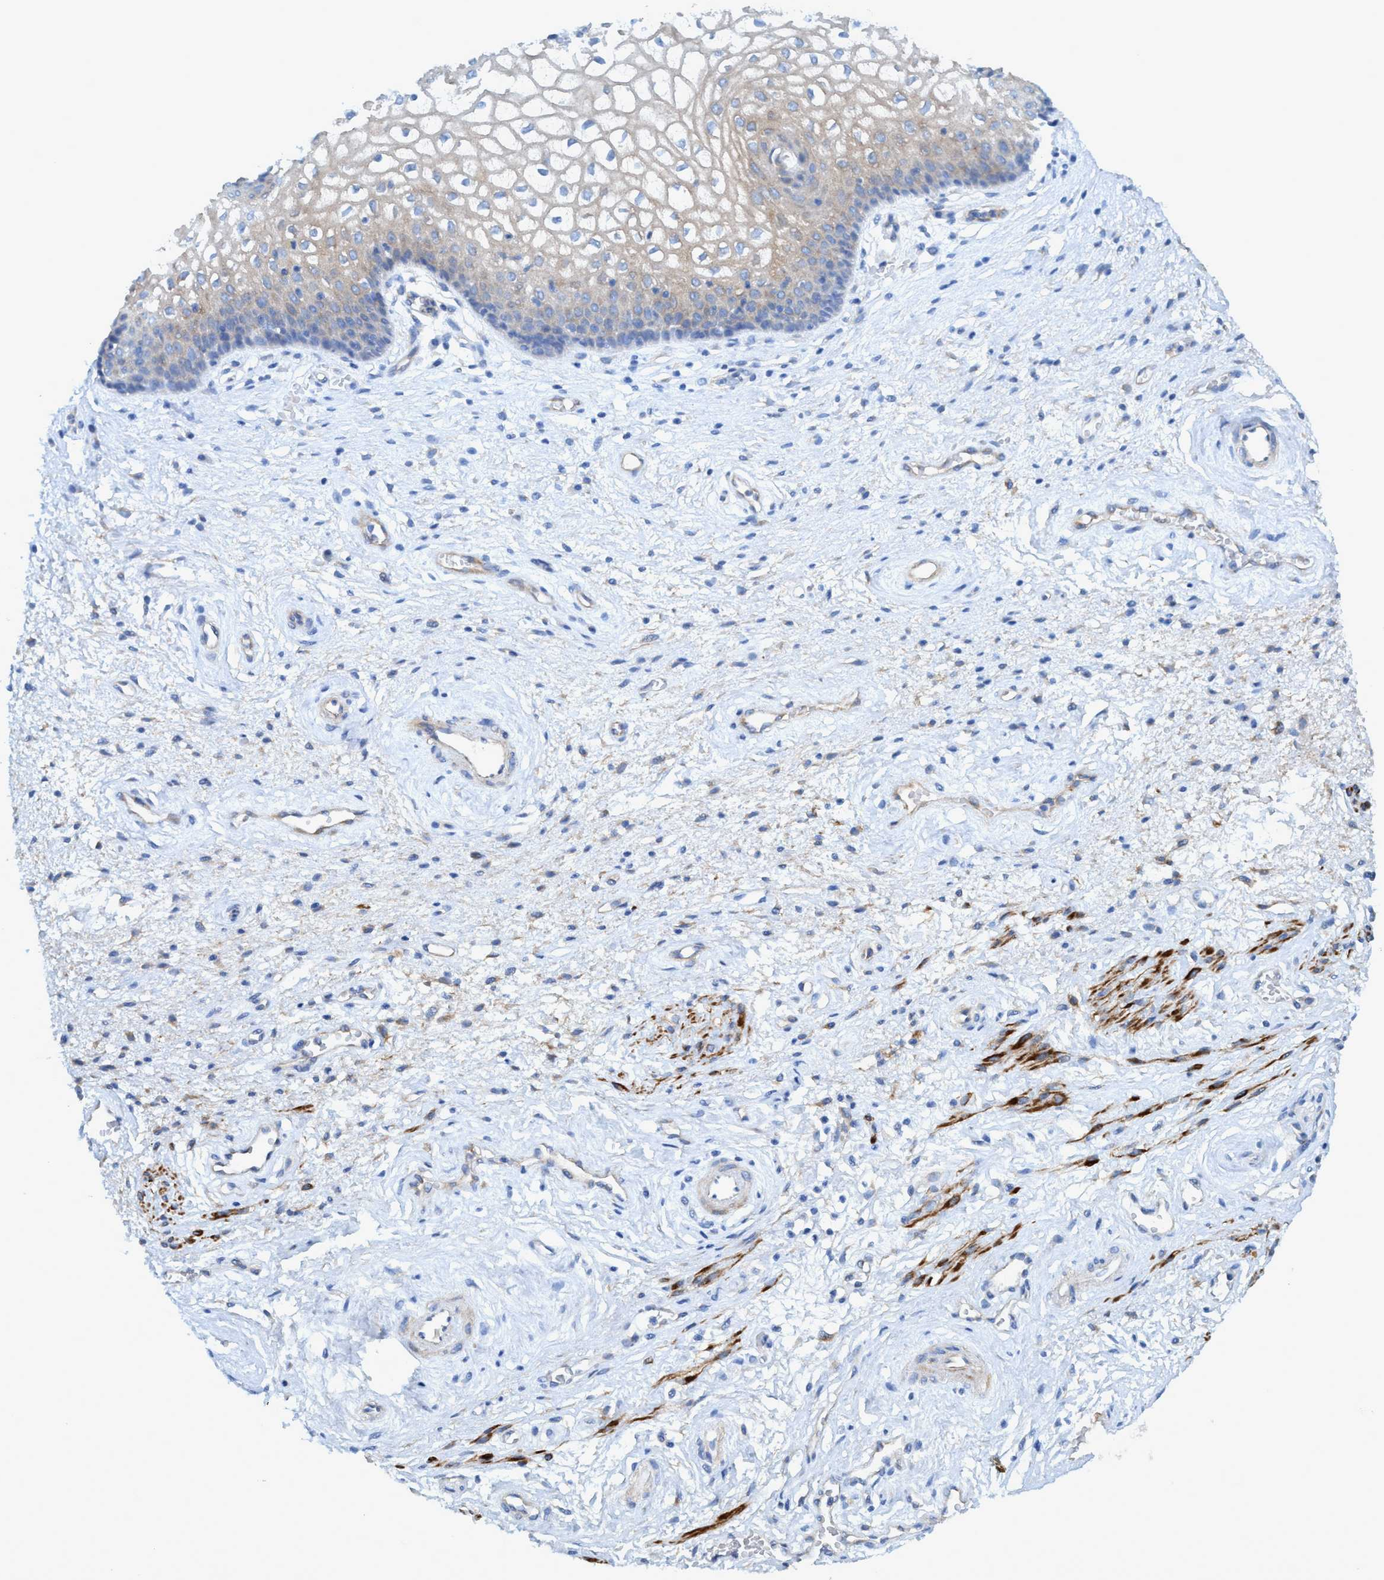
{"staining": {"intensity": "moderate", "quantity": "25%-75%", "location": "cytoplasmic/membranous"}, "tissue": "vagina", "cell_type": "Squamous epithelial cells", "image_type": "normal", "snomed": [{"axis": "morphology", "description": "Normal tissue, NOS"}, {"axis": "topography", "description": "Vagina"}], "caption": "Immunohistochemical staining of benign vagina displays moderate cytoplasmic/membranous protein expression in about 25%-75% of squamous epithelial cells. (DAB IHC, brown staining for protein, blue staining for nuclei).", "gene": "GULP1", "patient": {"sex": "female", "age": 34}}